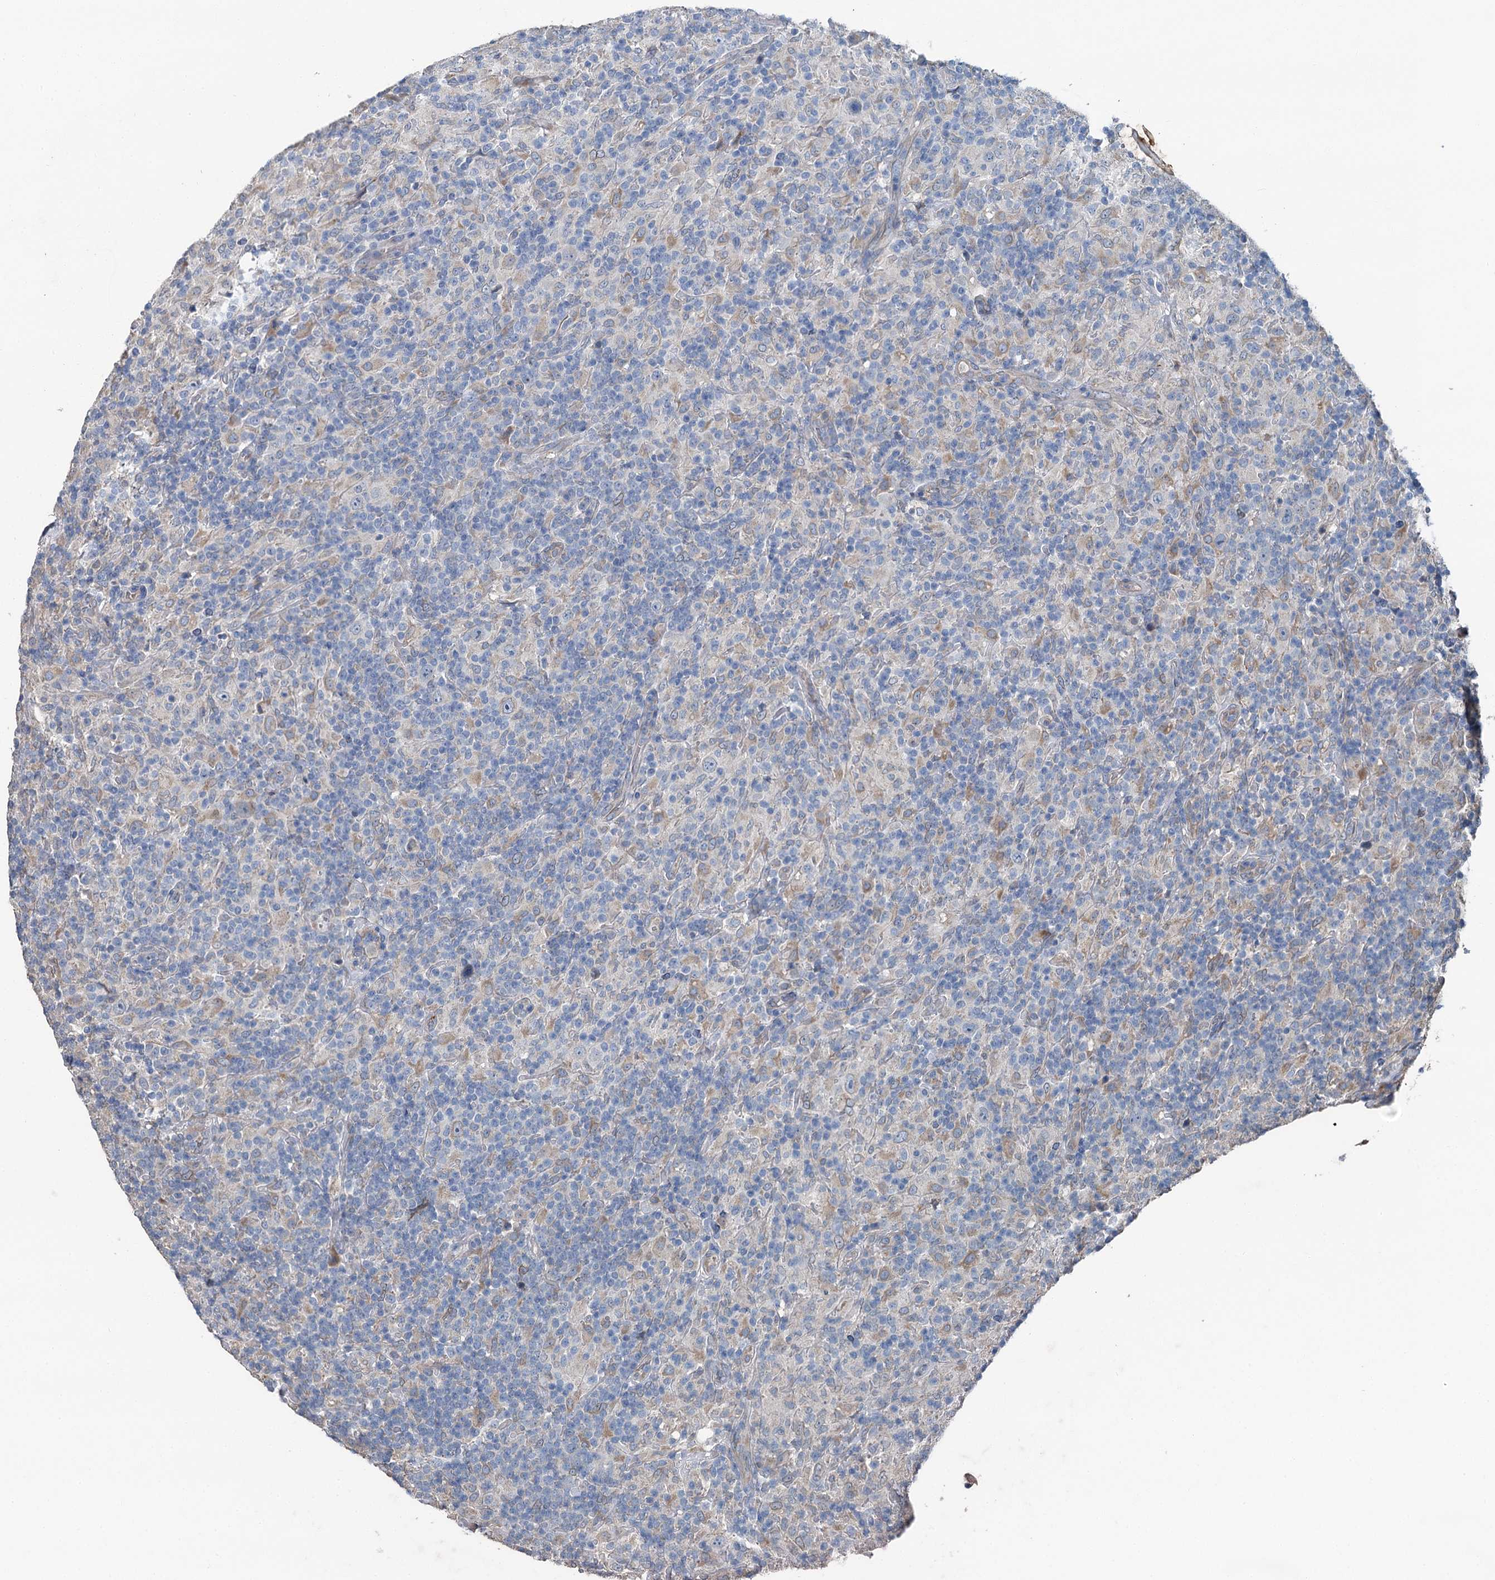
{"staining": {"intensity": "weak", "quantity": "<25%", "location": "cytoplasmic/membranous"}, "tissue": "lymphoma", "cell_type": "Tumor cells", "image_type": "cancer", "snomed": [{"axis": "morphology", "description": "Hodgkin's disease, NOS"}, {"axis": "topography", "description": "Lymph node"}], "caption": "This is a histopathology image of immunohistochemistry staining of lymphoma, which shows no staining in tumor cells.", "gene": "C6orf120", "patient": {"sex": "male", "age": 70}}